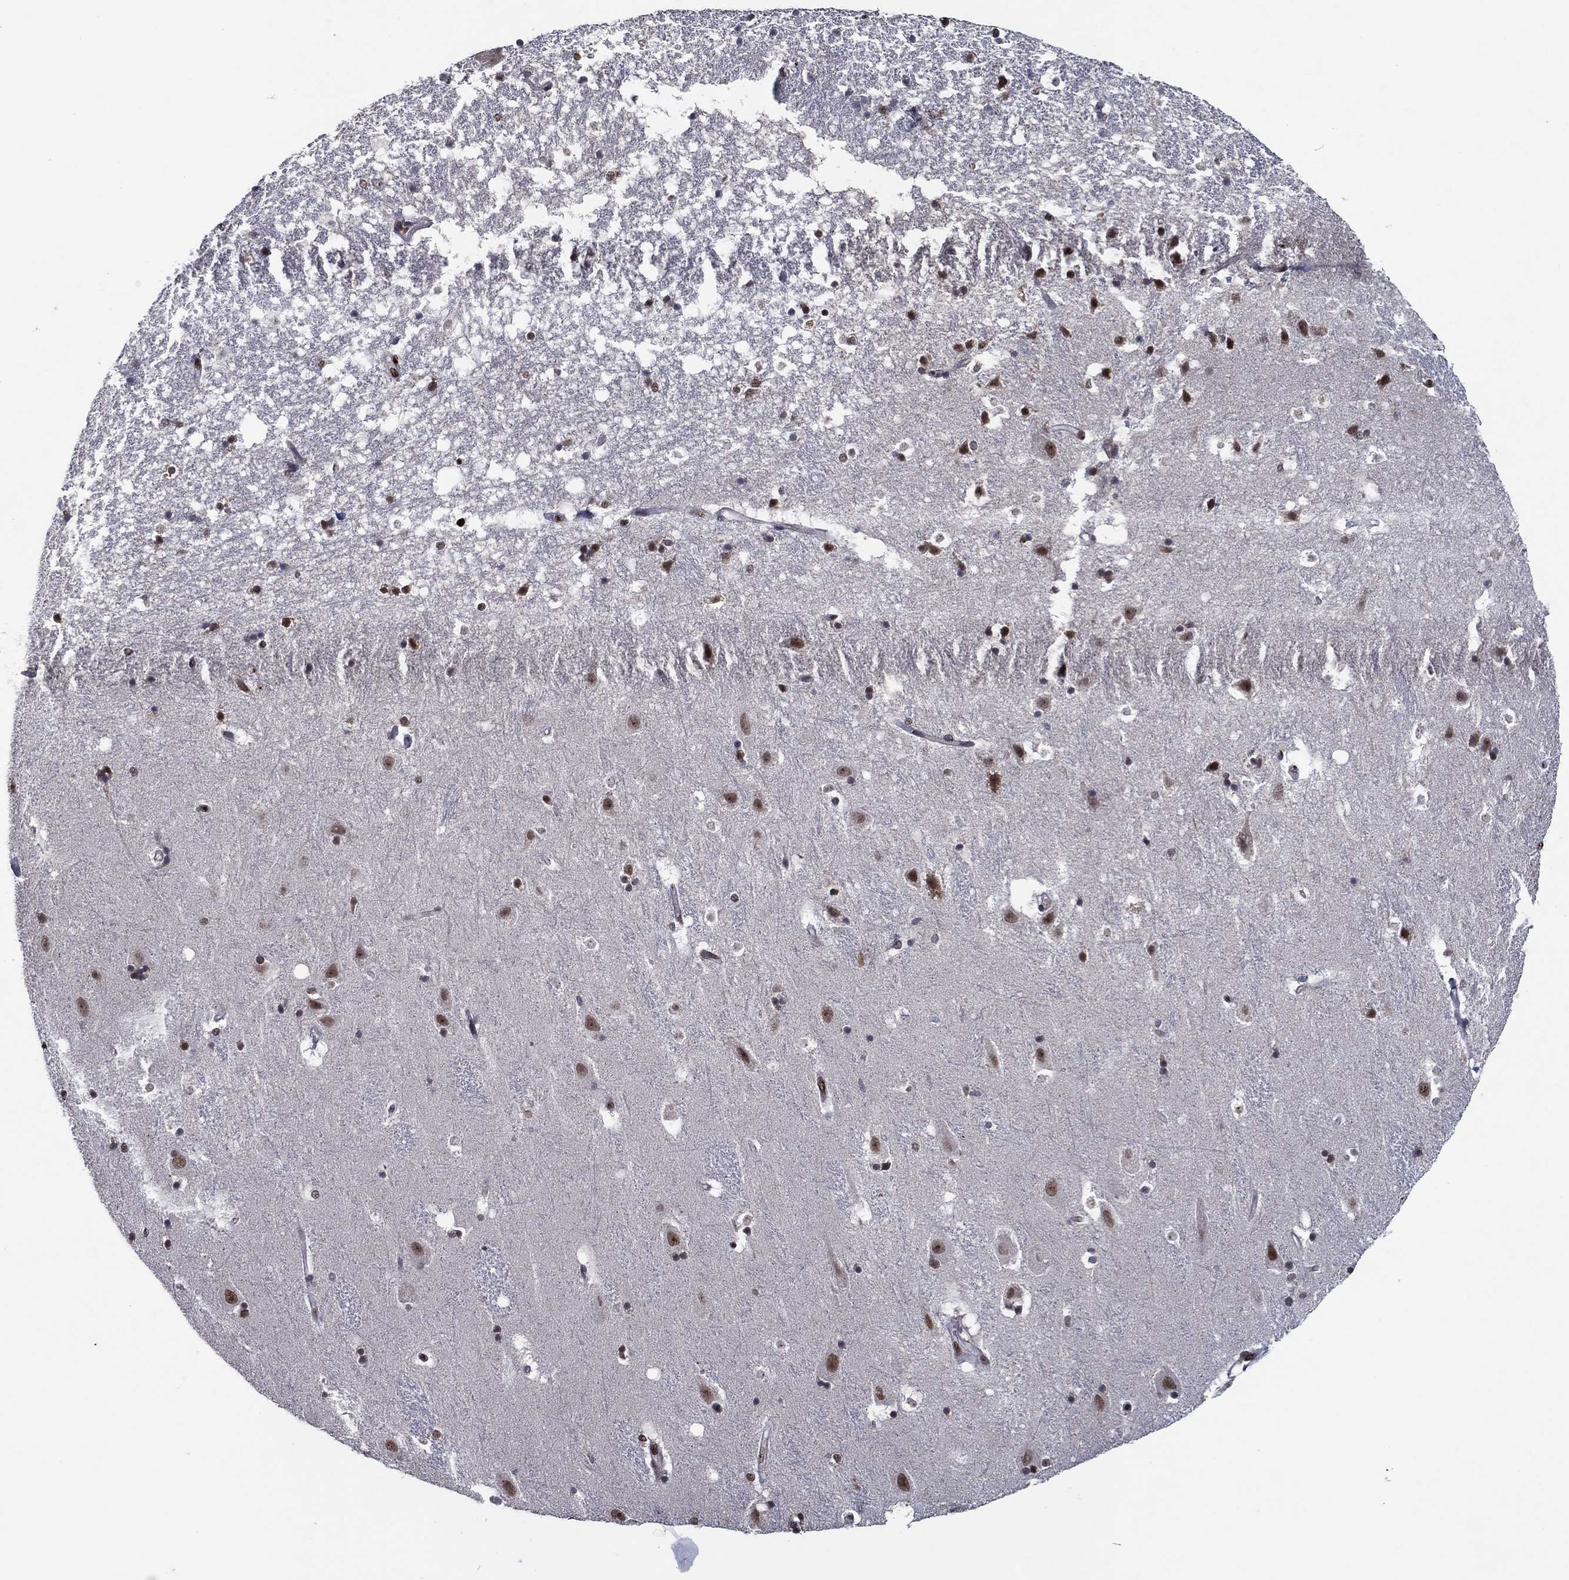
{"staining": {"intensity": "moderate", "quantity": ">75%", "location": "nuclear"}, "tissue": "hippocampus", "cell_type": "Glial cells", "image_type": "normal", "snomed": [{"axis": "morphology", "description": "Normal tissue, NOS"}, {"axis": "topography", "description": "Hippocampus"}], "caption": "Brown immunohistochemical staining in unremarkable hippocampus demonstrates moderate nuclear positivity in approximately >75% of glial cells. The protein of interest is shown in brown color, while the nuclei are stained blue.", "gene": "ZBTB42", "patient": {"sex": "male", "age": 49}}